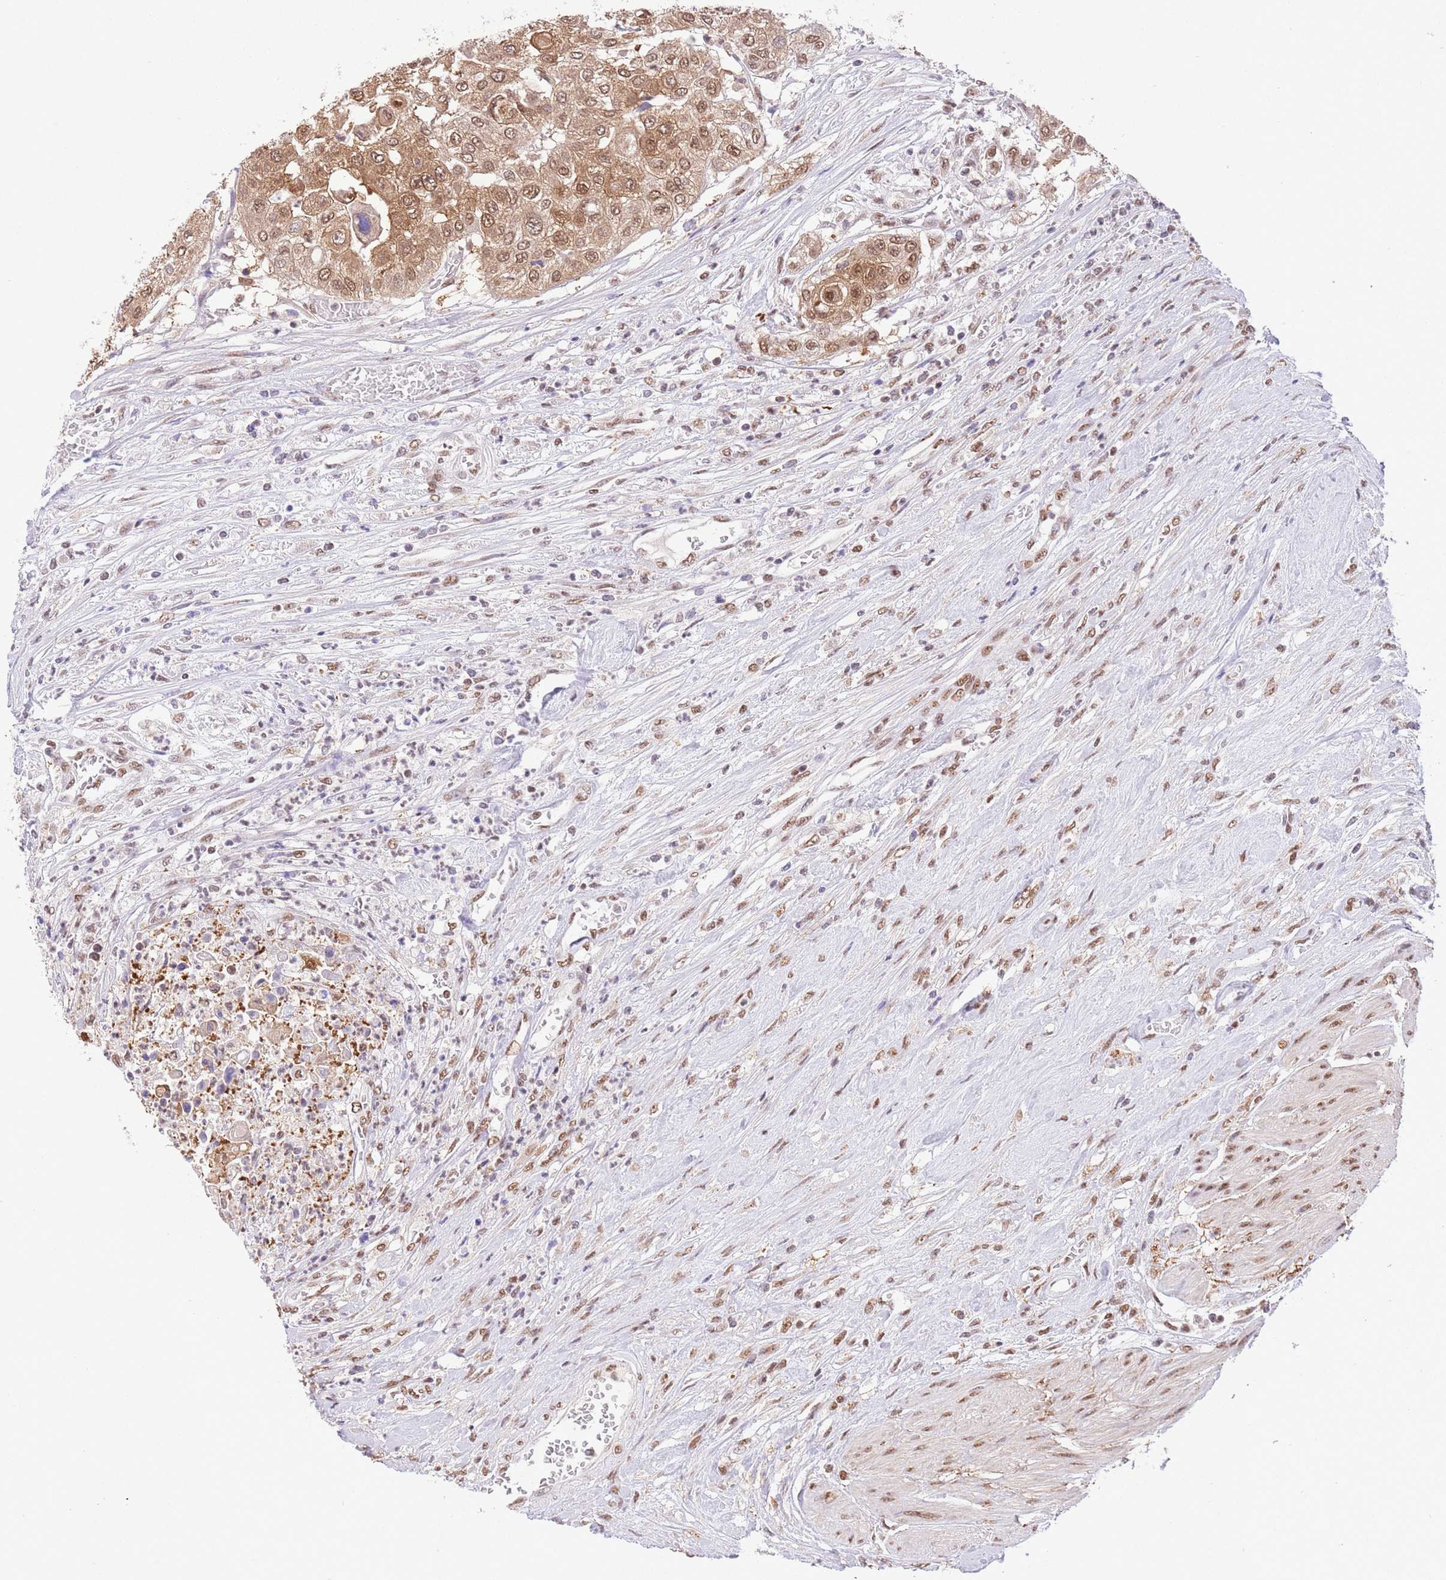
{"staining": {"intensity": "moderate", "quantity": ">75%", "location": "cytoplasmic/membranous,nuclear"}, "tissue": "urothelial cancer", "cell_type": "Tumor cells", "image_type": "cancer", "snomed": [{"axis": "morphology", "description": "Urothelial carcinoma, High grade"}, {"axis": "topography", "description": "Urinary bladder"}], "caption": "The immunohistochemical stain highlights moderate cytoplasmic/membranous and nuclear staining in tumor cells of high-grade urothelial carcinoma tissue.", "gene": "TRIM32", "patient": {"sex": "female", "age": 79}}